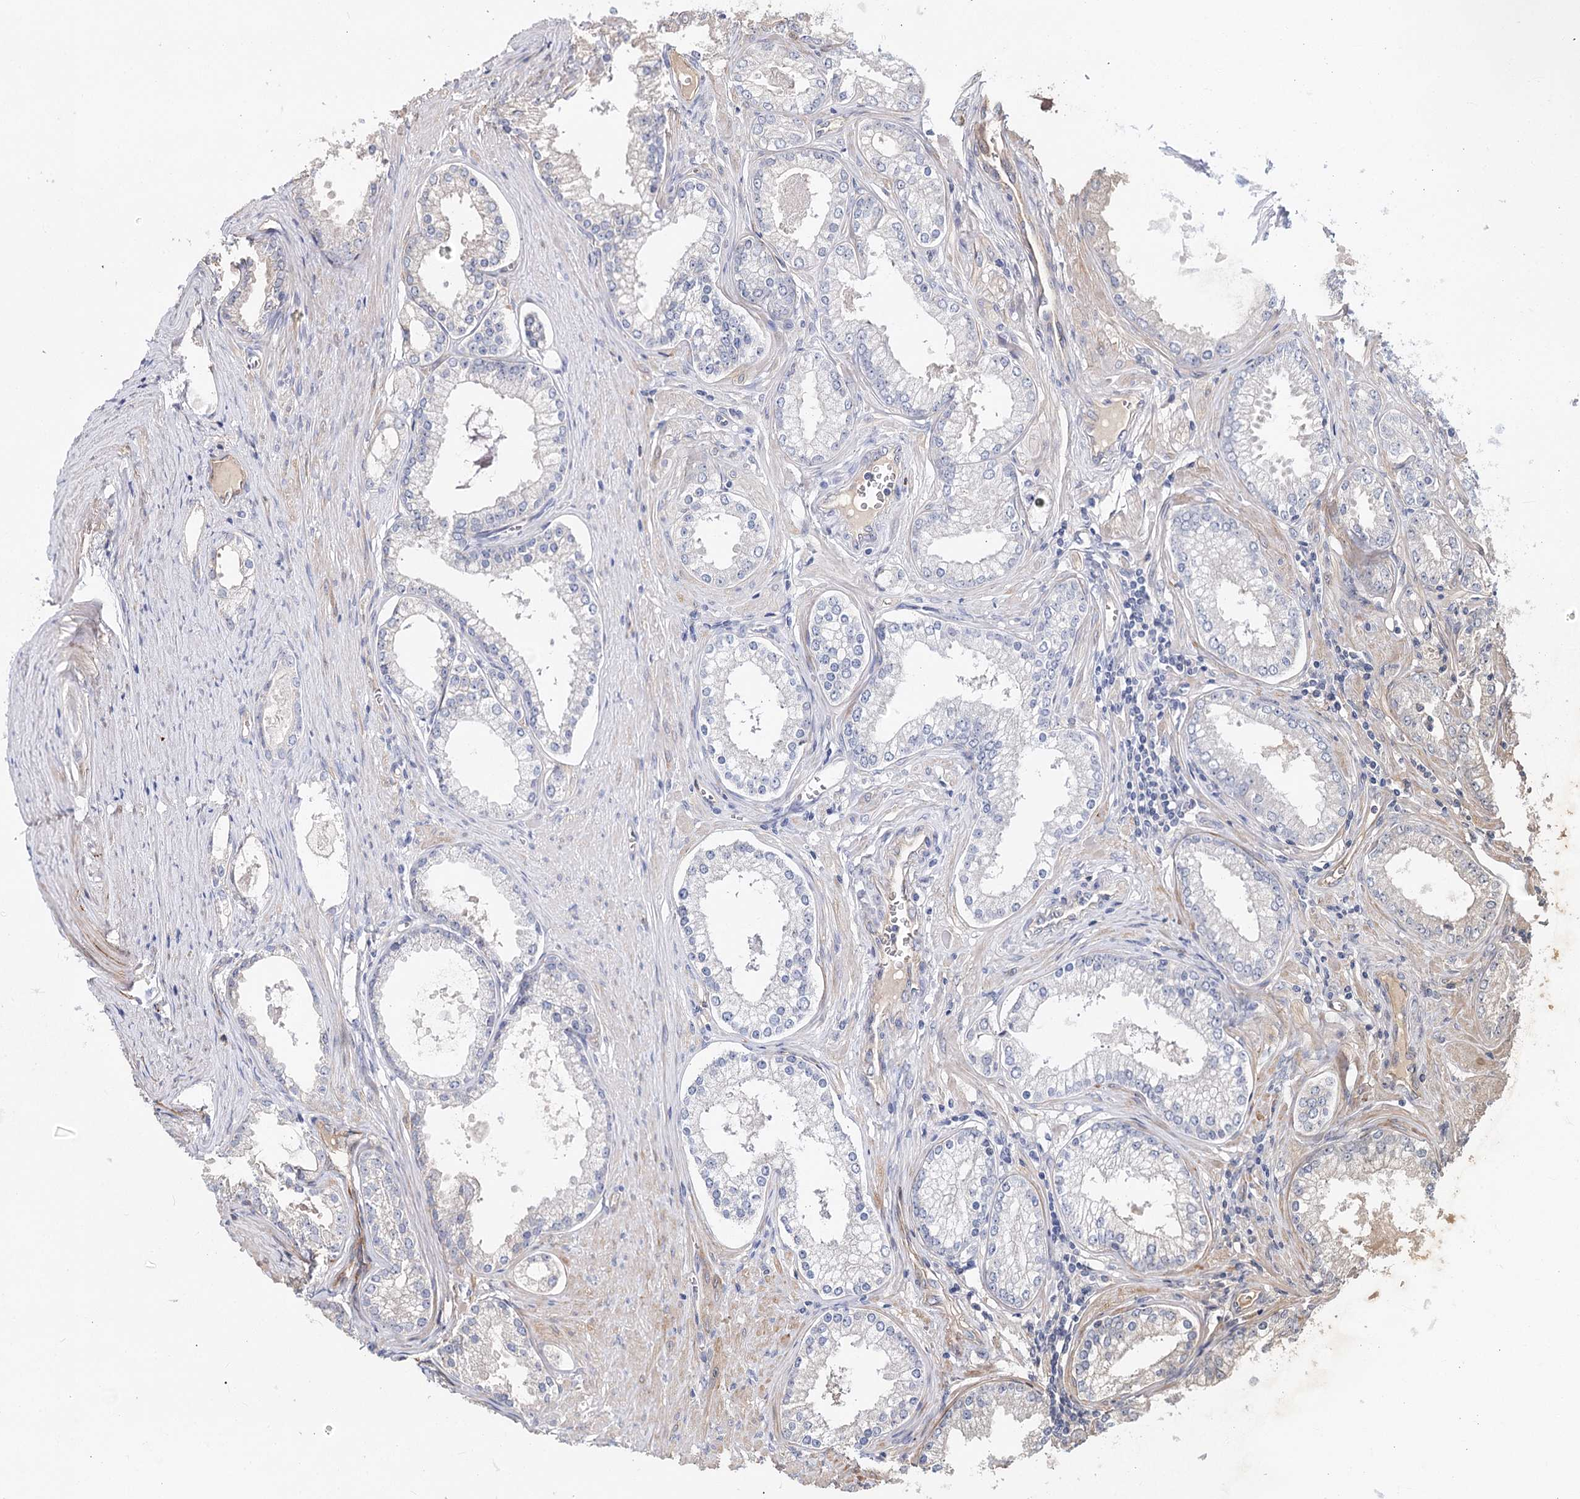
{"staining": {"intensity": "negative", "quantity": "none", "location": "none"}, "tissue": "prostate cancer", "cell_type": "Tumor cells", "image_type": "cancer", "snomed": [{"axis": "morphology", "description": "Adenocarcinoma, High grade"}, {"axis": "topography", "description": "Prostate"}], "caption": "A high-resolution histopathology image shows IHC staining of adenocarcinoma (high-grade) (prostate), which reveals no significant positivity in tumor cells.", "gene": "TMEM218", "patient": {"sex": "male", "age": 68}}